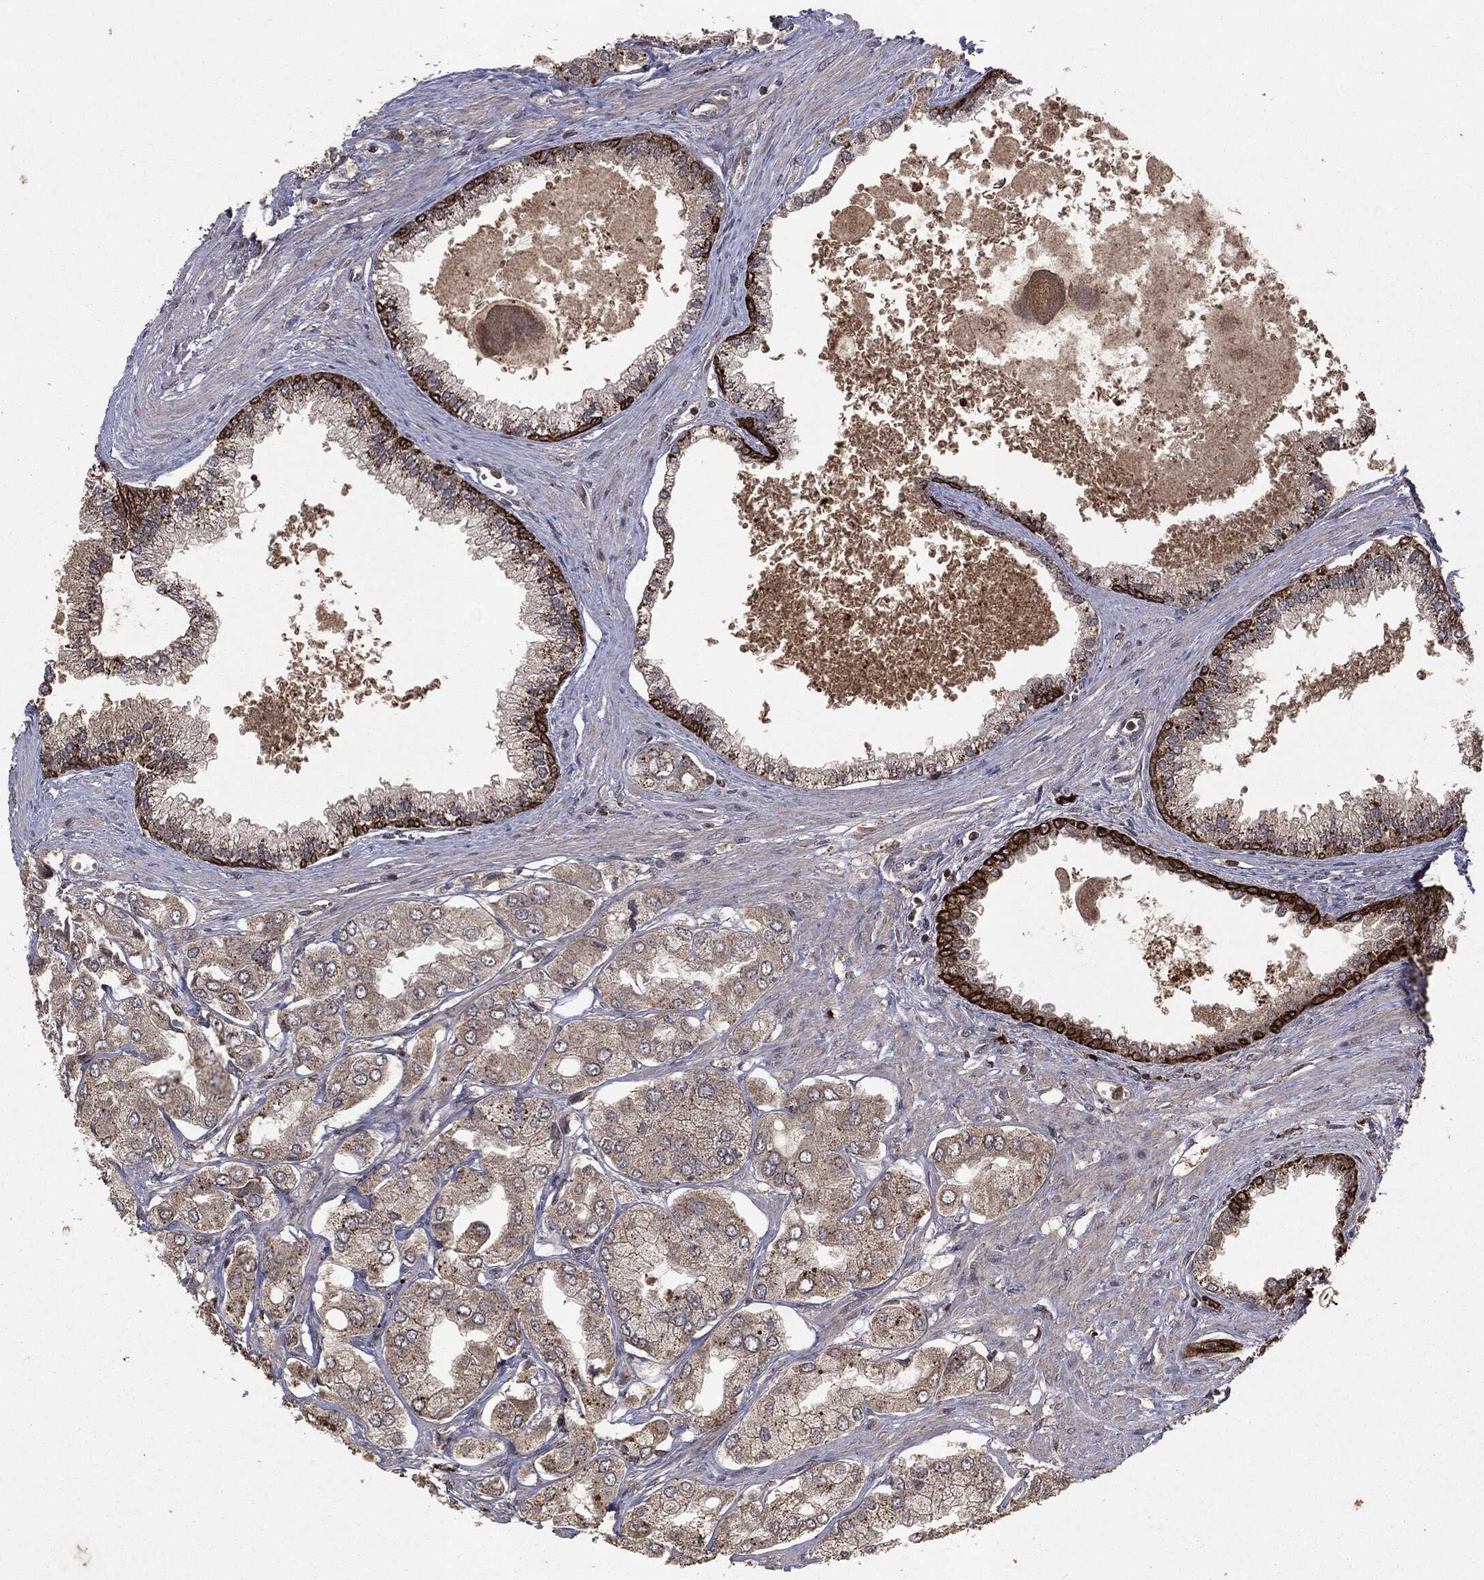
{"staining": {"intensity": "weak", "quantity": "<25%", "location": "cytoplasmic/membranous"}, "tissue": "prostate cancer", "cell_type": "Tumor cells", "image_type": "cancer", "snomed": [{"axis": "morphology", "description": "Adenocarcinoma, Low grade"}, {"axis": "topography", "description": "Prostate"}], "caption": "This is an immunohistochemistry micrograph of human prostate cancer. There is no staining in tumor cells.", "gene": "MTOR", "patient": {"sex": "male", "age": 69}}